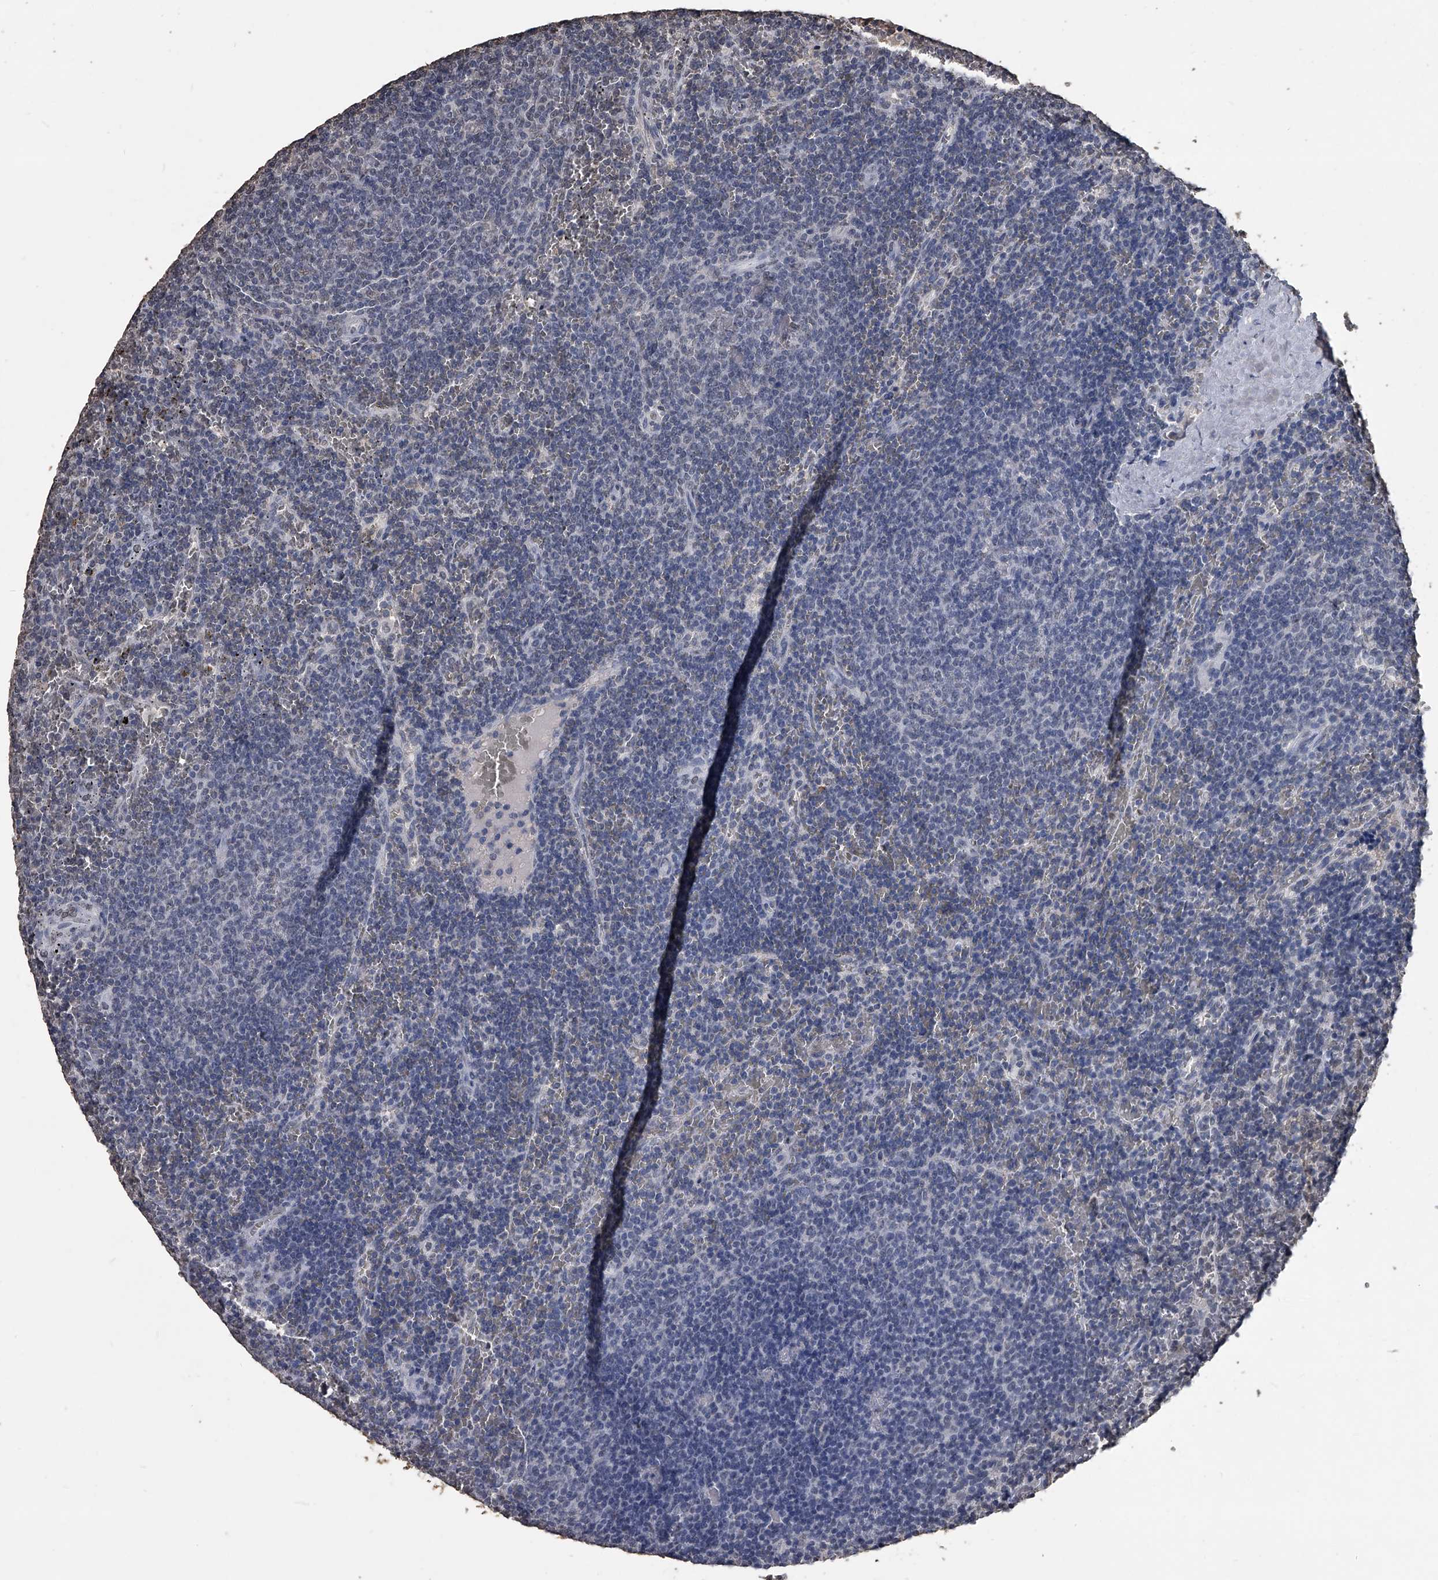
{"staining": {"intensity": "negative", "quantity": "none", "location": "none"}, "tissue": "lymphoma", "cell_type": "Tumor cells", "image_type": "cancer", "snomed": [{"axis": "morphology", "description": "Malignant lymphoma, non-Hodgkin's type, Low grade"}, {"axis": "topography", "description": "Spleen"}], "caption": "Lymphoma was stained to show a protein in brown. There is no significant staining in tumor cells.", "gene": "MATR3", "patient": {"sex": "female", "age": 50}}